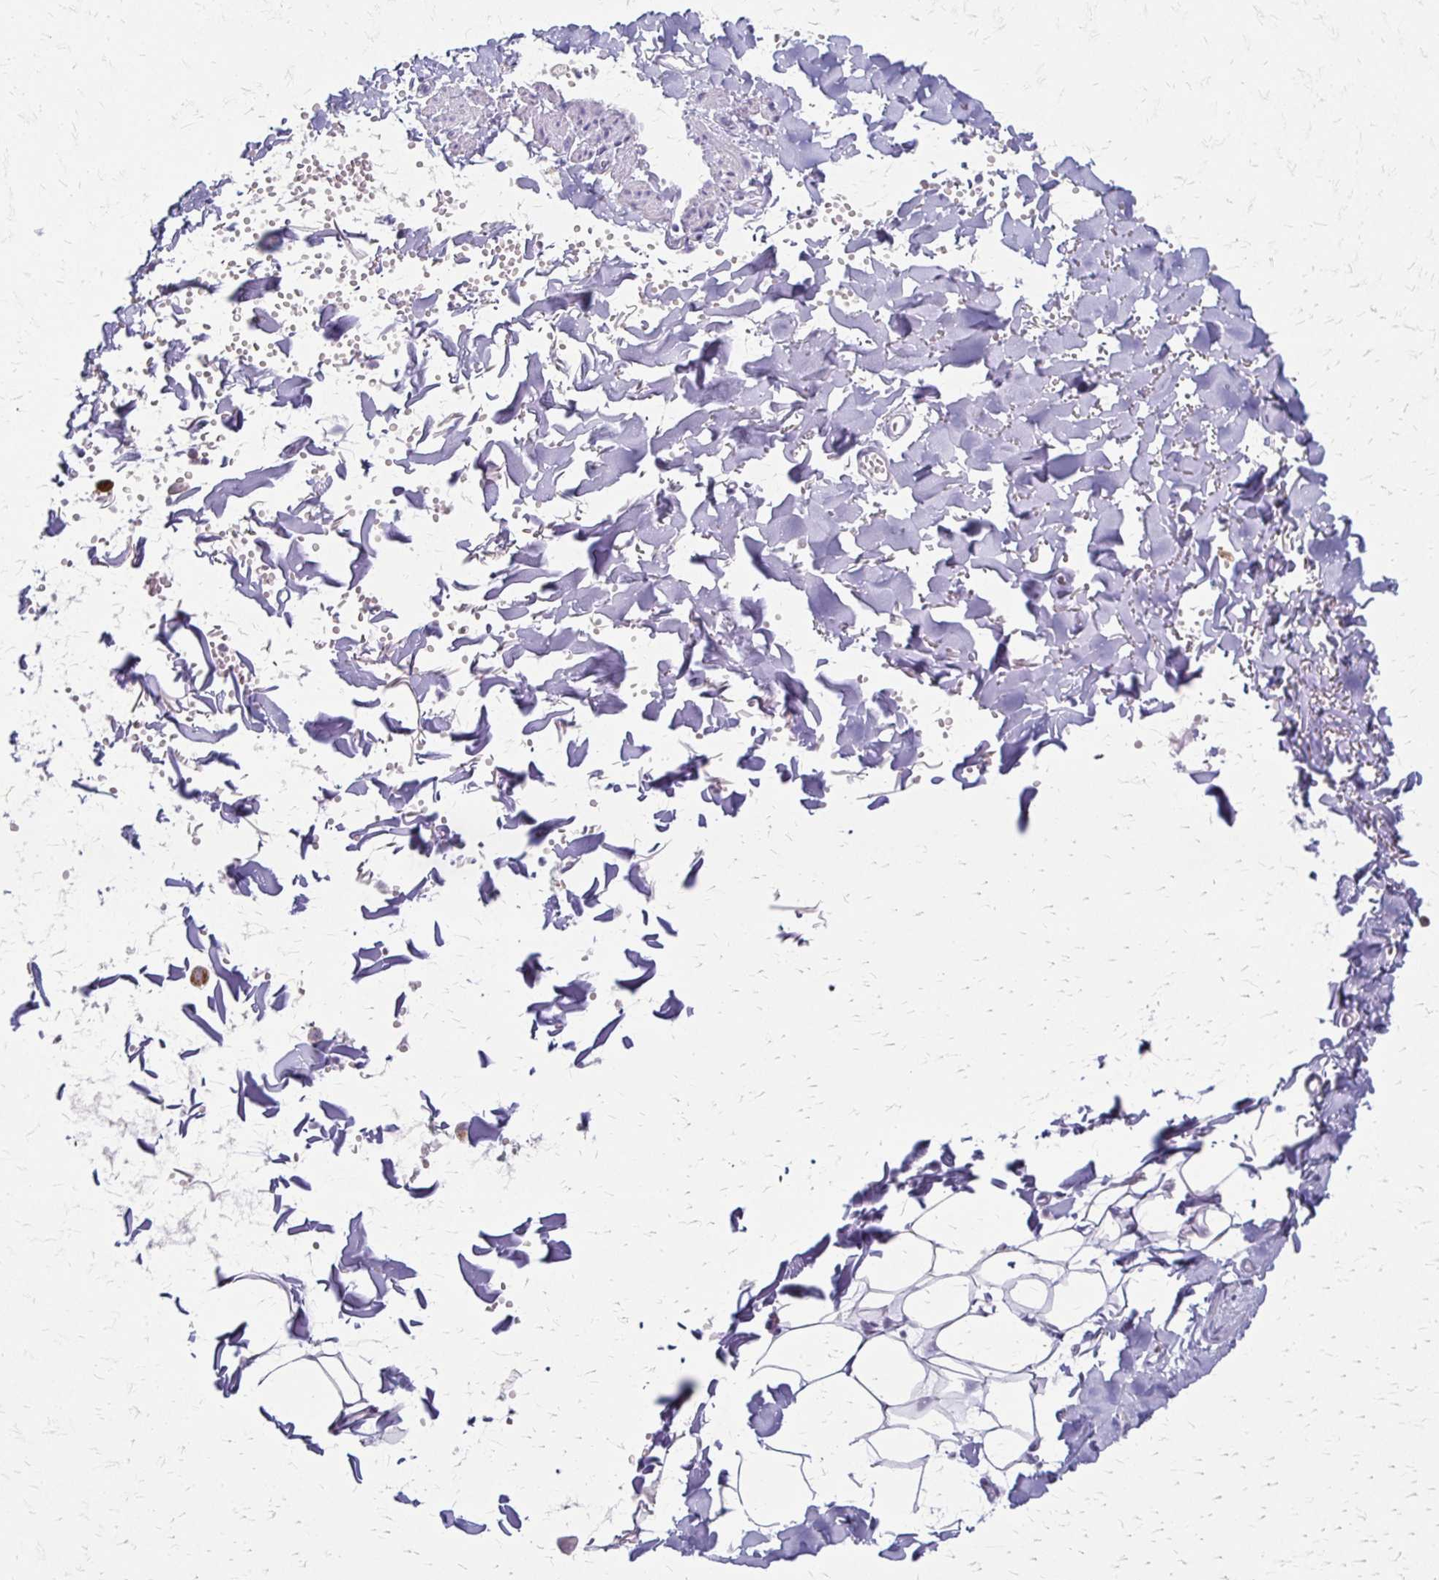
{"staining": {"intensity": "negative", "quantity": "none", "location": "none"}, "tissue": "adipose tissue", "cell_type": "Adipocytes", "image_type": "normal", "snomed": [{"axis": "morphology", "description": "Normal tissue, NOS"}, {"axis": "topography", "description": "Cartilage tissue"}, {"axis": "topography", "description": "Bronchus"}, {"axis": "topography", "description": "Peripheral nerve tissue"}], "caption": "DAB immunohistochemical staining of benign human adipose tissue exhibits no significant expression in adipocytes. (Brightfield microscopy of DAB (3,3'-diaminobenzidine) immunohistochemistry (IHC) at high magnification).", "gene": "ACP5", "patient": {"sex": "female", "age": 59}}